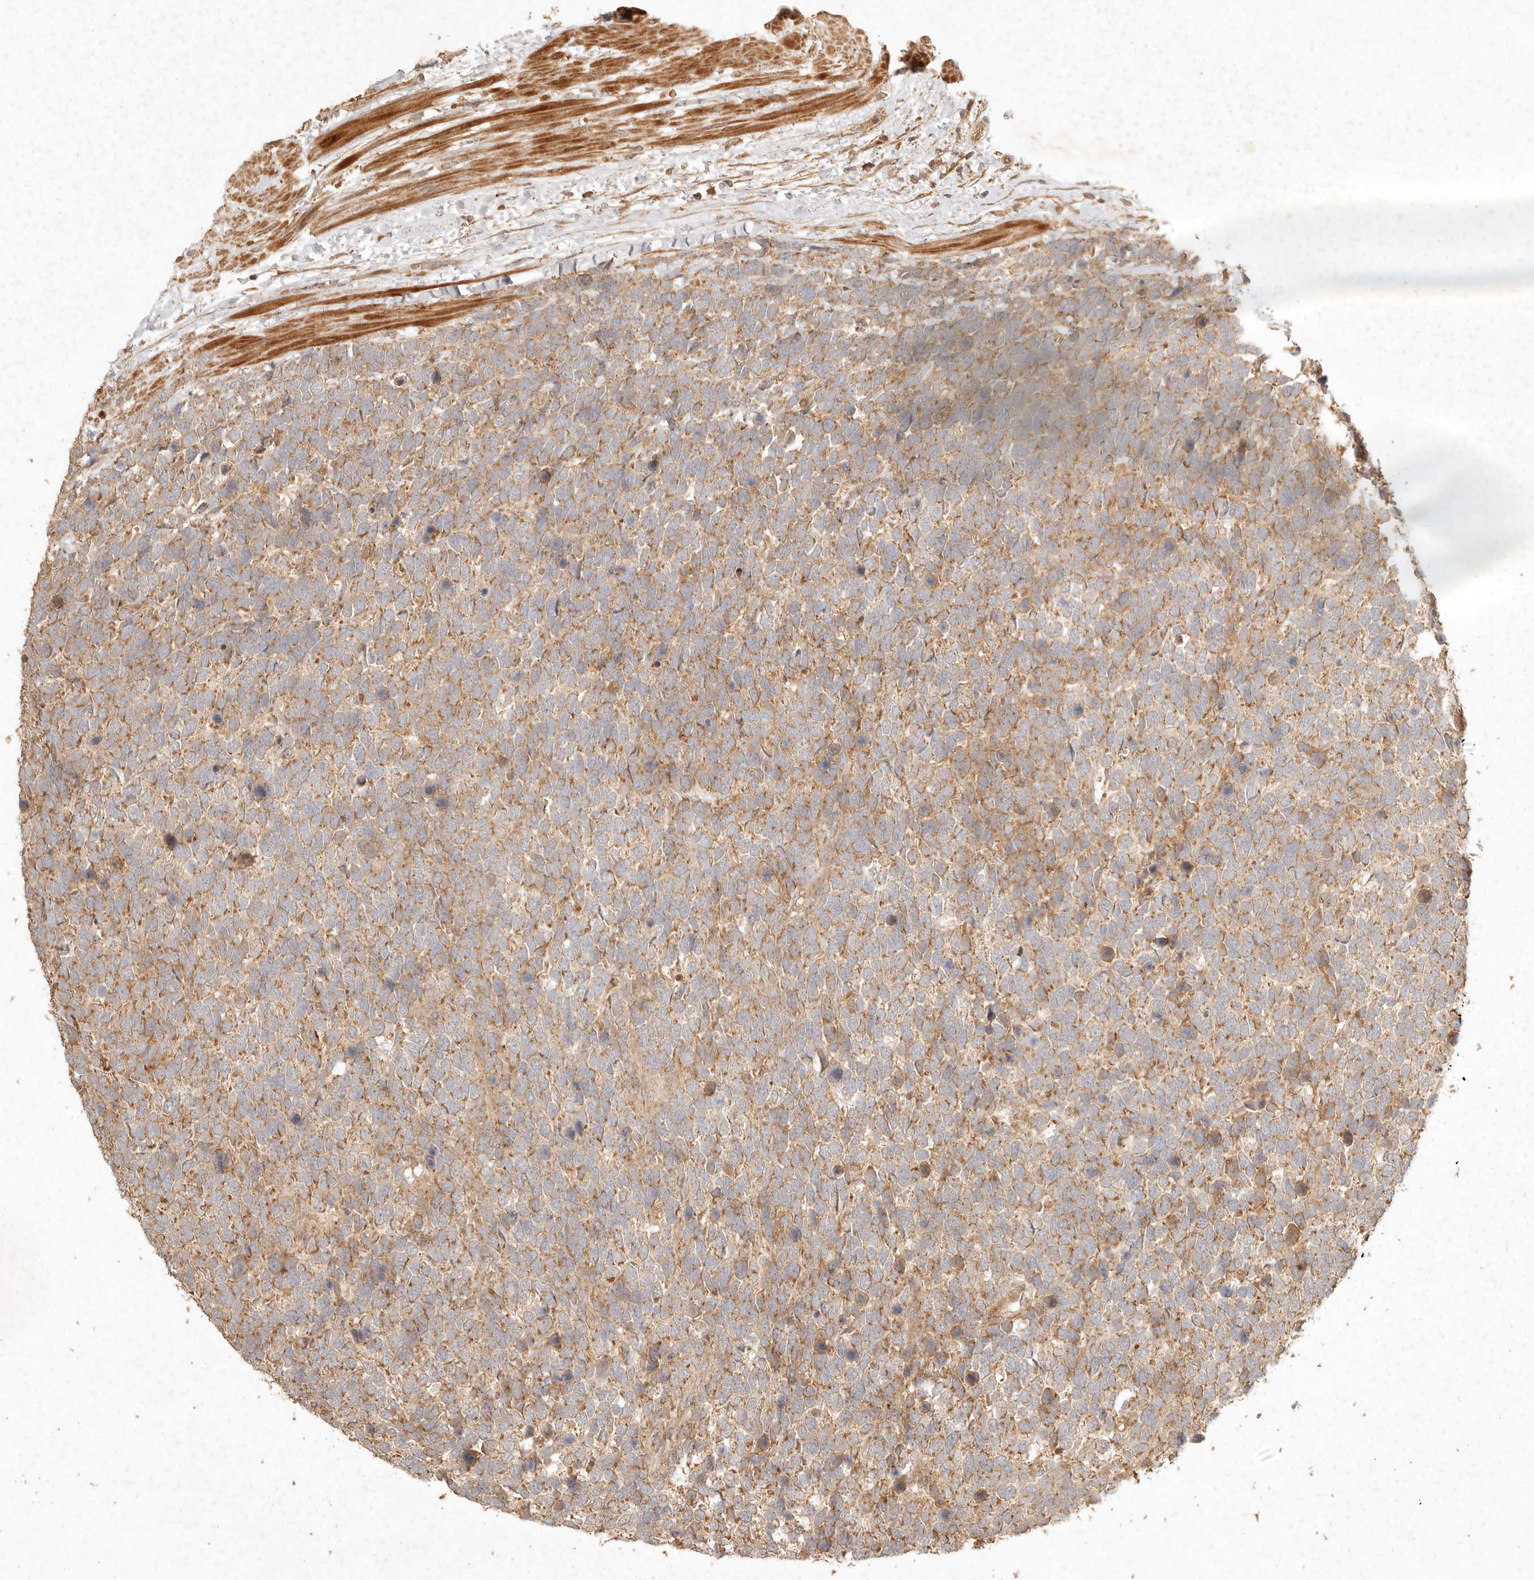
{"staining": {"intensity": "moderate", "quantity": ">75%", "location": "cytoplasmic/membranous"}, "tissue": "urothelial cancer", "cell_type": "Tumor cells", "image_type": "cancer", "snomed": [{"axis": "morphology", "description": "Urothelial carcinoma, High grade"}, {"axis": "topography", "description": "Urinary bladder"}], "caption": "Tumor cells demonstrate medium levels of moderate cytoplasmic/membranous staining in about >75% of cells in human urothelial cancer.", "gene": "CLEC4C", "patient": {"sex": "female", "age": 82}}